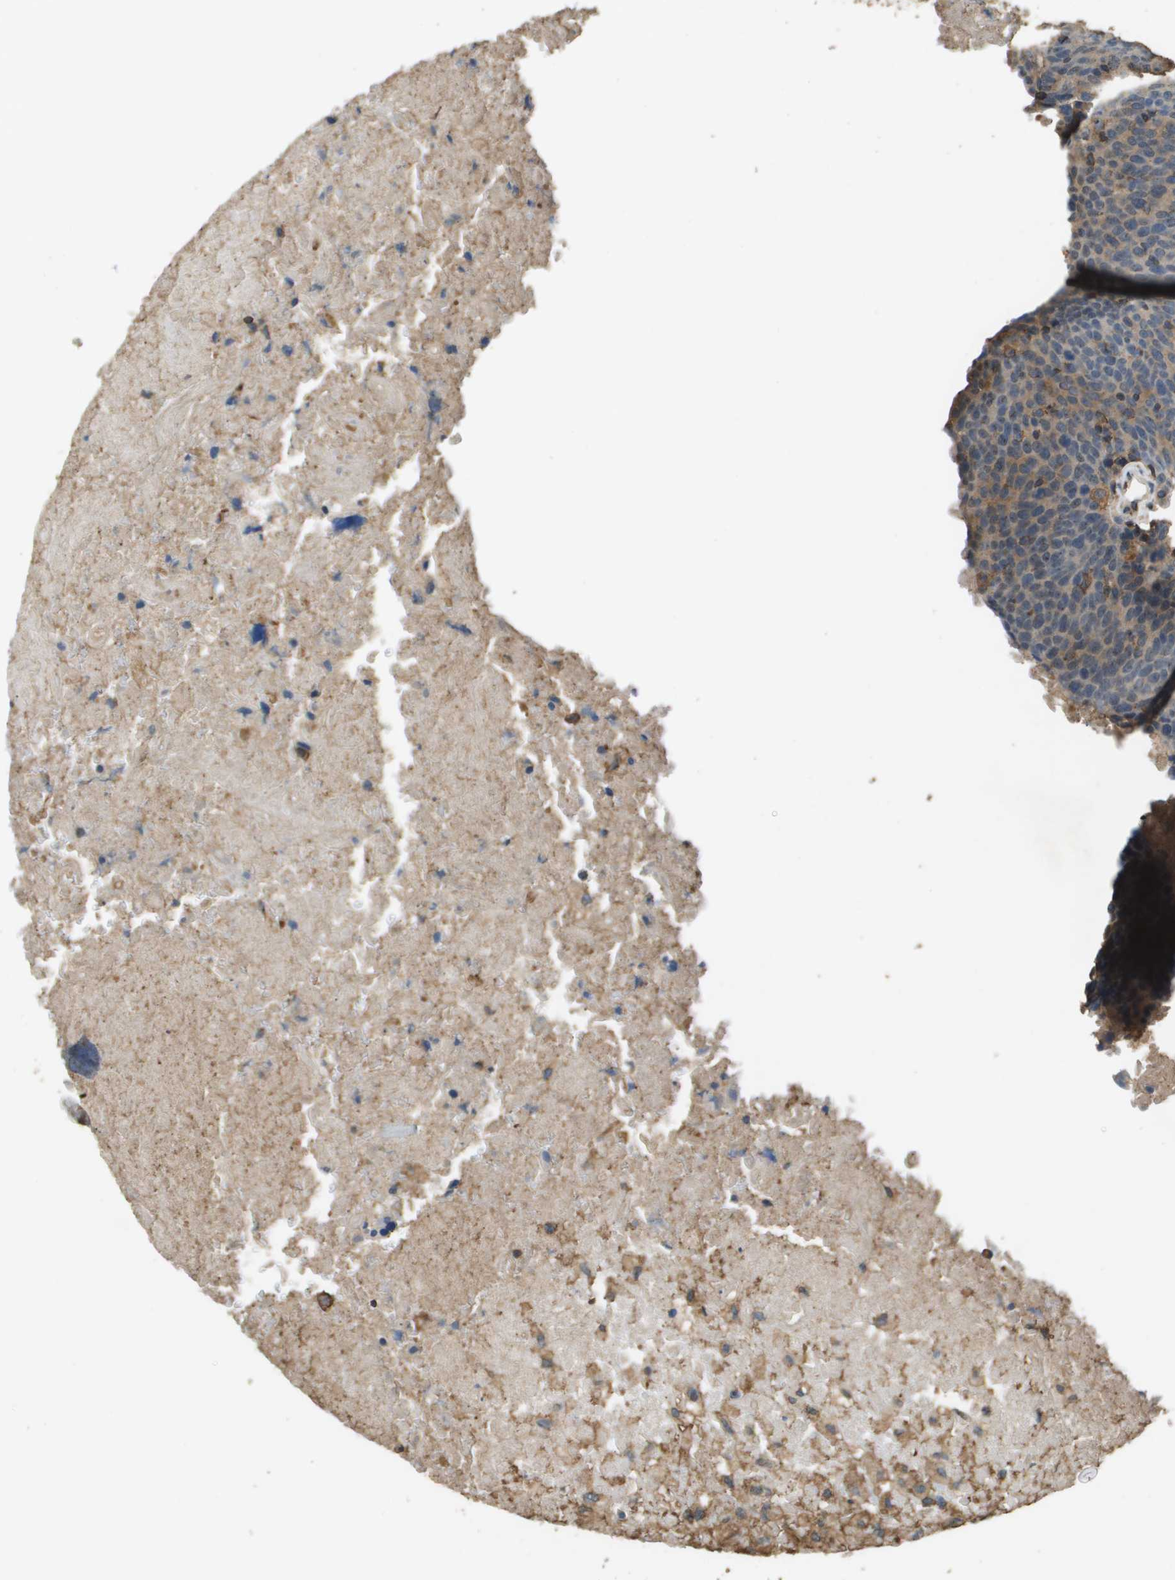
{"staining": {"intensity": "moderate", "quantity": "<25%", "location": "cytoplasmic/membranous"}, "tissue": "head and neck cancer", "cell_type": "Tumor cells", "image_type": "cancer", "snomed": [{"axis": "morphology", "description": "Squamous cell carcinoma, NOS"}, {"axis": "morphology", "description": "Squamous cell carcinoma, metastatic, NOS"}, {"axis": "topography", "description": "Lymph node"}, {"axis": "topography", "description": "Head-Neck"}], "caption": "IHC micrograph of human metastatic squamous cell carcinoma (head and neck) stained for a protein (brown), which reveals low levels of moderate cytoplasmic/membranous staining in about <25% of tumor cells.", "gene": "MS4A7", "patient": {"sex": "male", "age": 62}}